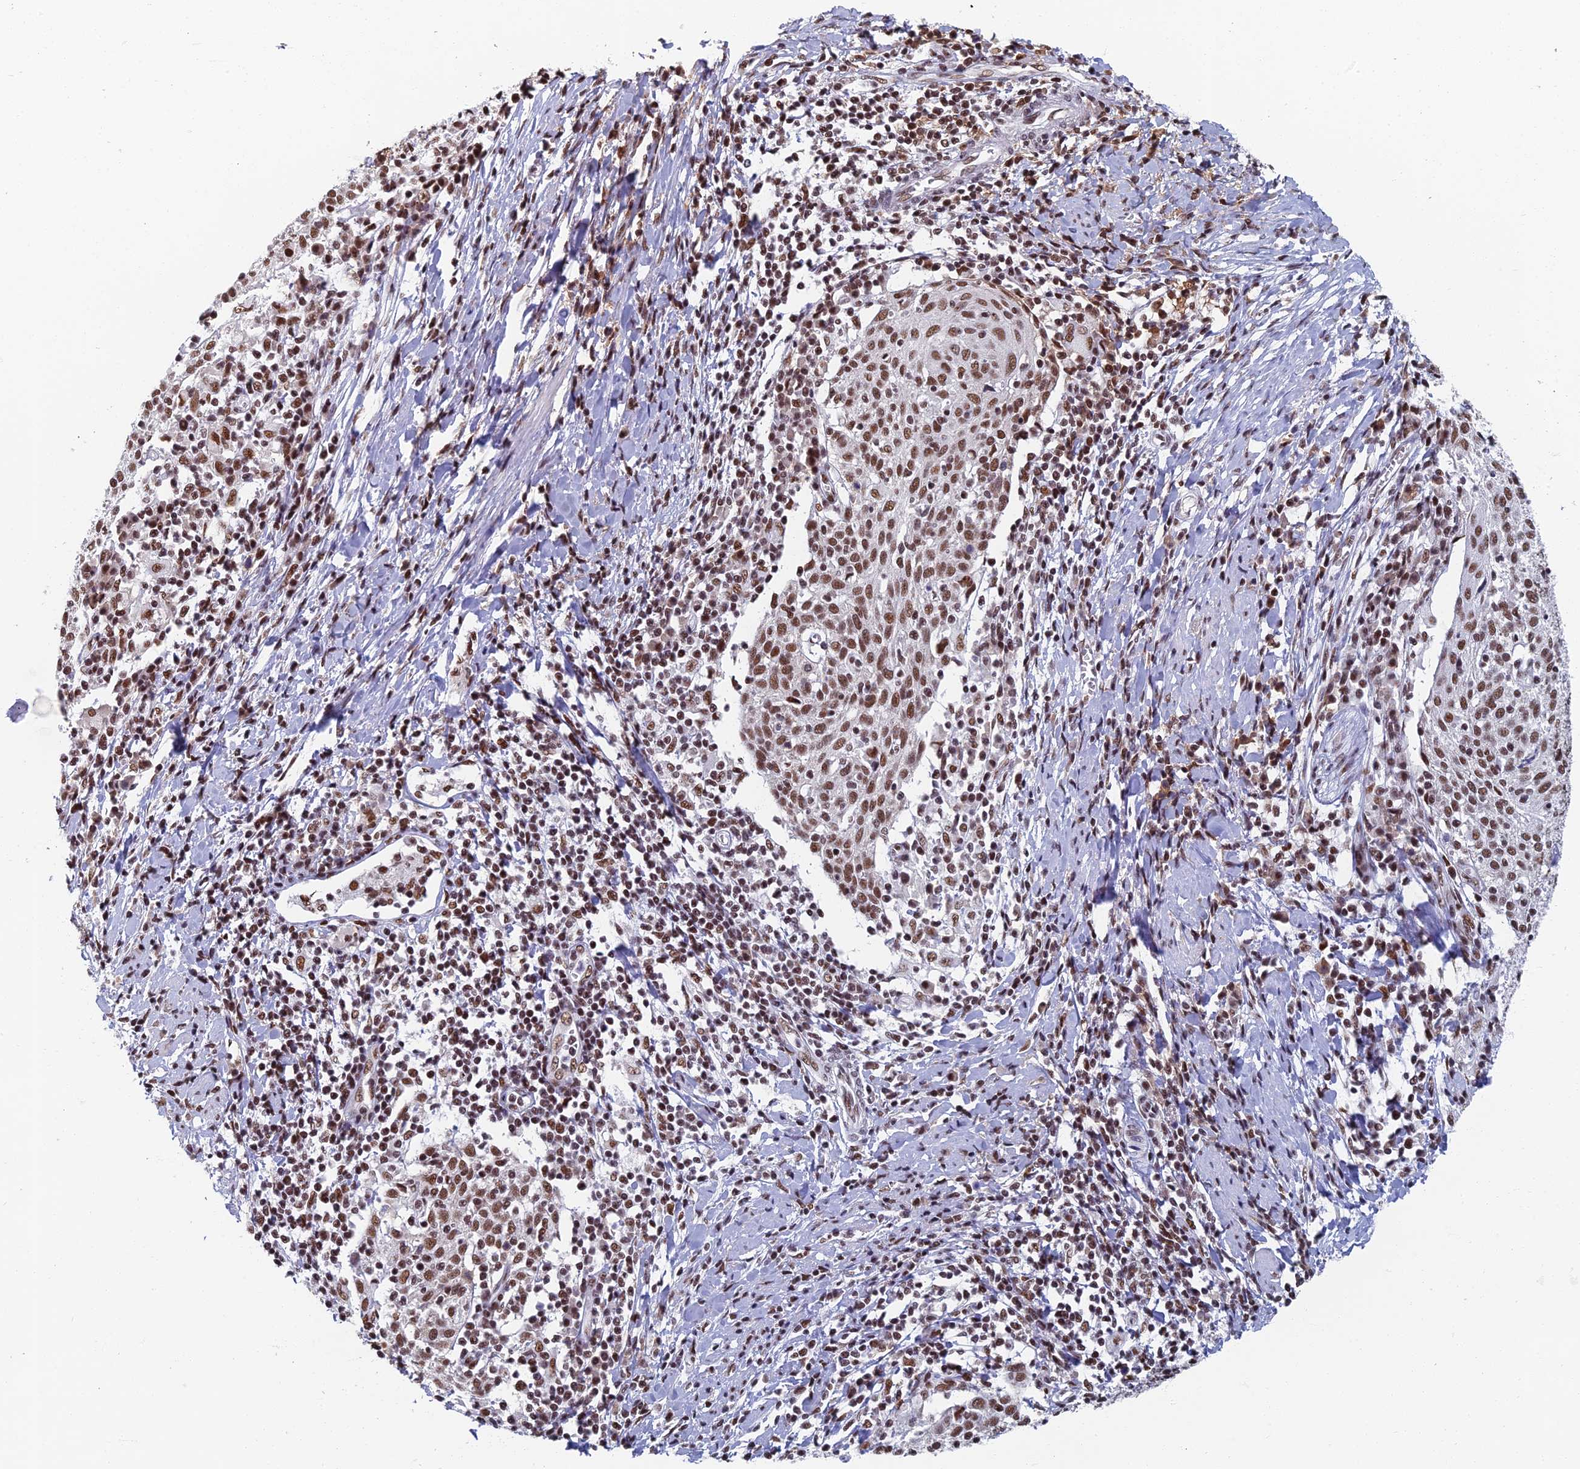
{"staining": {"intensity": "moderate", "quantity": ">75%", "location": "nuclear"}, "tissue": "cervical cancer", "cell_type": "Tumor cells", "image_type": "cancer", "snomed": [{"axis": "morphology", "description": "Squamous cell carcinoma, NOS"}, {"axis": "topography", "description": "Cervix"}], "caption": "Cervical squamous cell carcinoma stained for a protein (brown) exhibits moderate nuclear positive expression in approximately >75% of tumor cells.", "gene": "TAF13", "patient": {"sex": "female", "age": 52}}